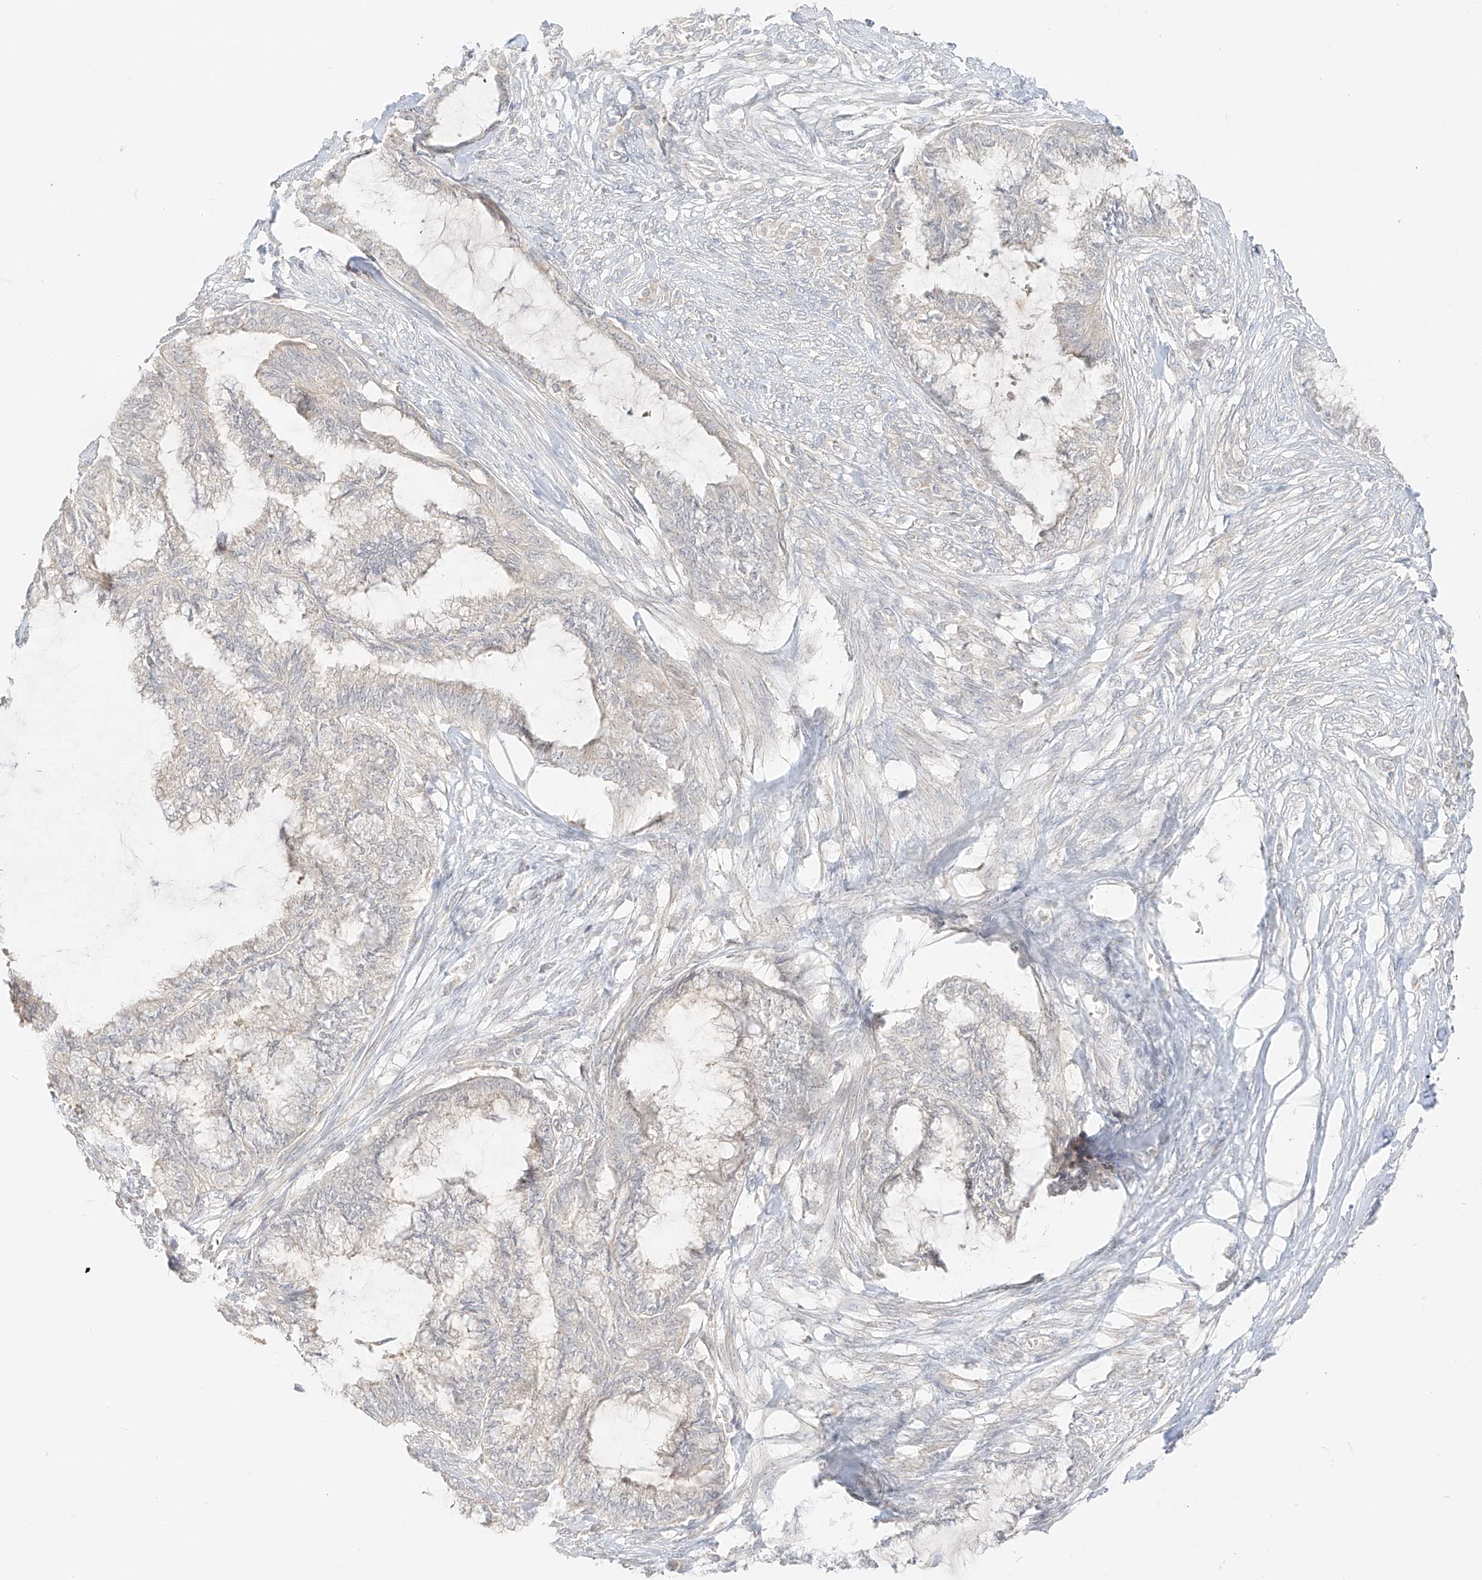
{"staining": {"intensity": "negative", "quantity": "none", "location": "none"}, "tissue": "endometrial cancer", "cell_type": "Tumor cells", "image_type": "cancer", "snomed": [{"axis": "morphology", "description": "Adenocarcinoma, NOS"}, {"axis": "topography", "description": "Endometrium"}], "caption": "Tumor cells show no significant protein positivity in endometrial adenocarcinoma.", "gene": "LIPT1", "patient": {"sex": "female", "age": 86}}